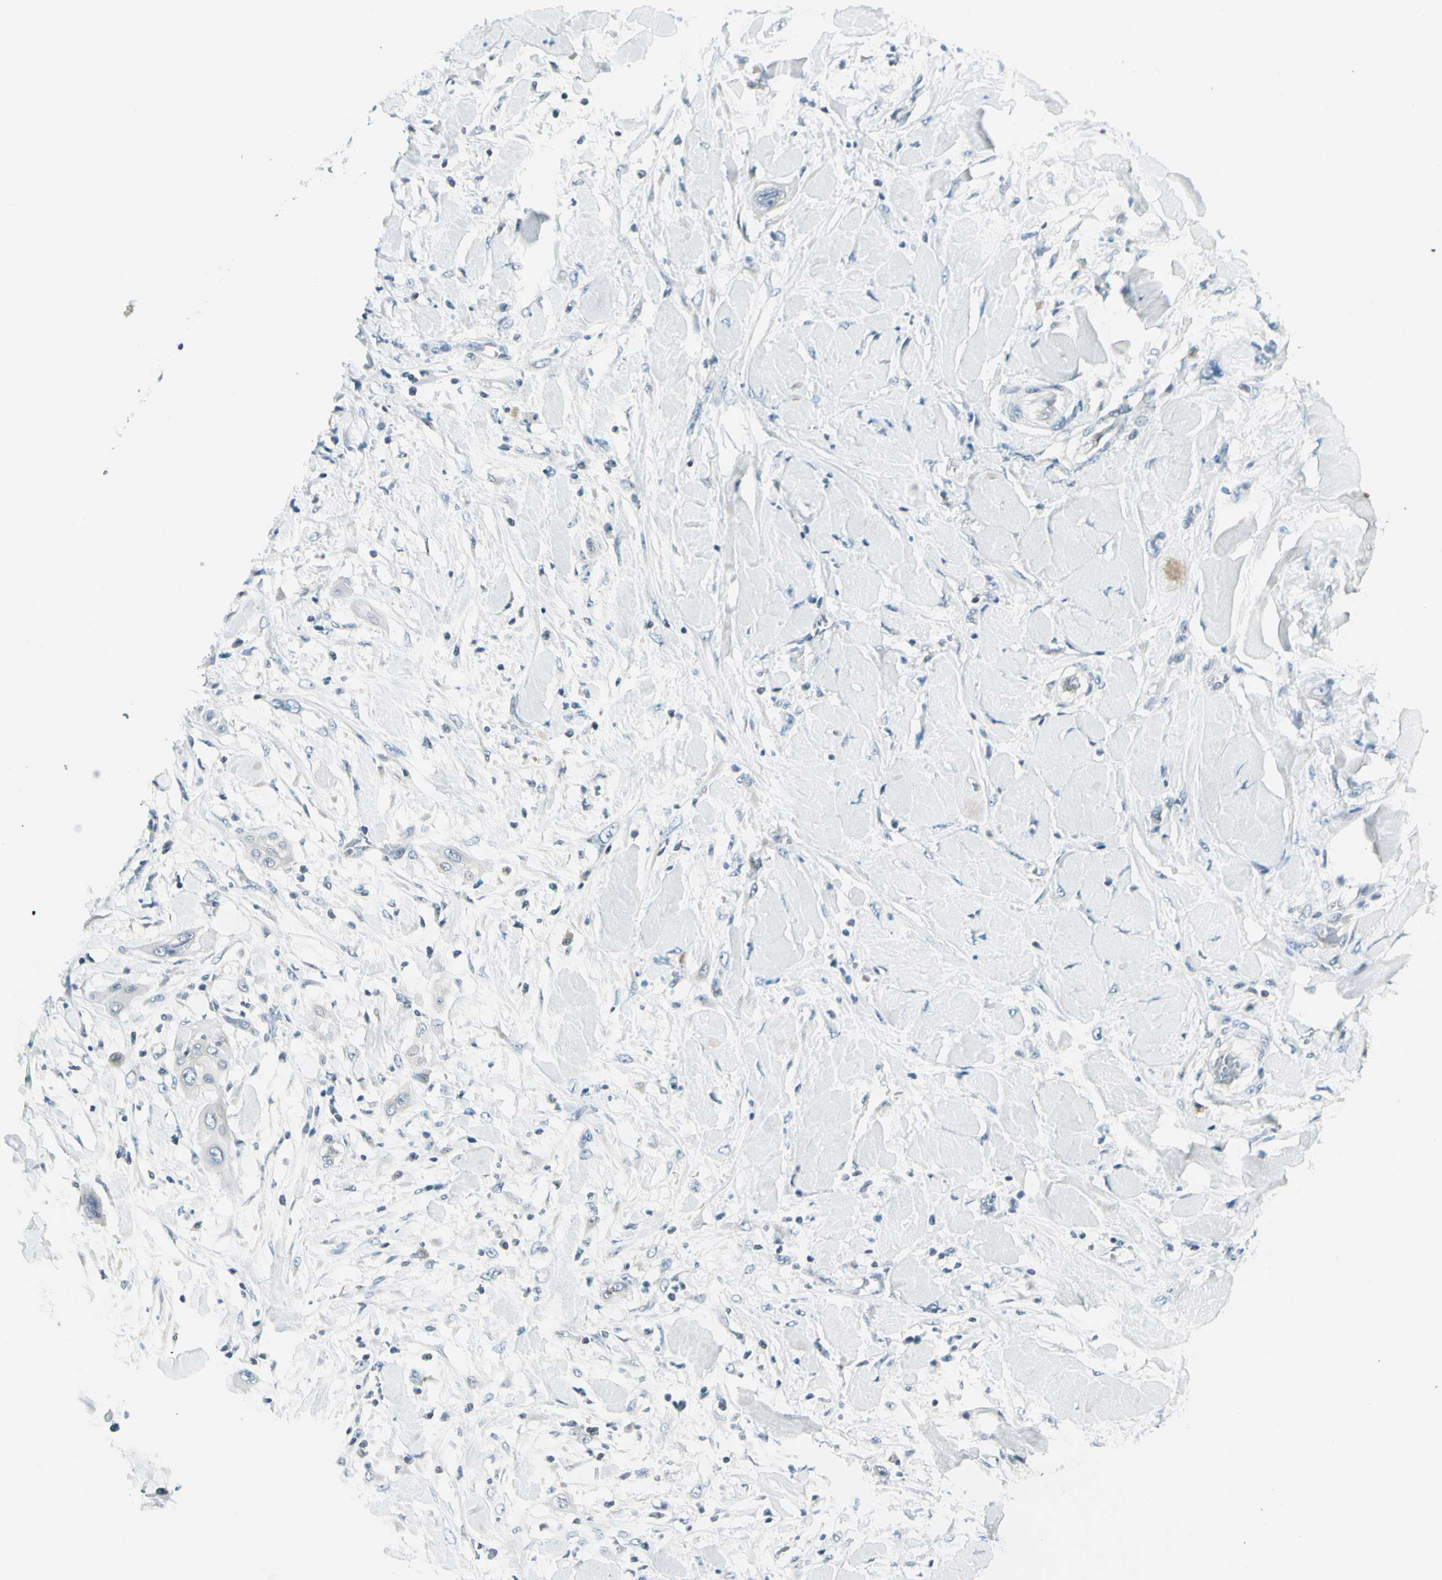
{"staining": {"intensity": "negative", "quantity": "none", "location": "none"}, "tissue": "lung cancer", "cell_type": "Tumor cells", "image_type": "cancer", "snomed": [{"axis": "morphology", "description": "Squamous cell carcinoma, NOS"}, {"axis": "topography", "description": "Lung"}], "caption": "DAB (3,3'-diaminobenzidine) immunohistochemical staining of human squamous cell carcinoma (lung) shows no significant positivity in tumor cells.", "gene": "ZSCAN1", "patient": {"sex": "female", "age": 47}}